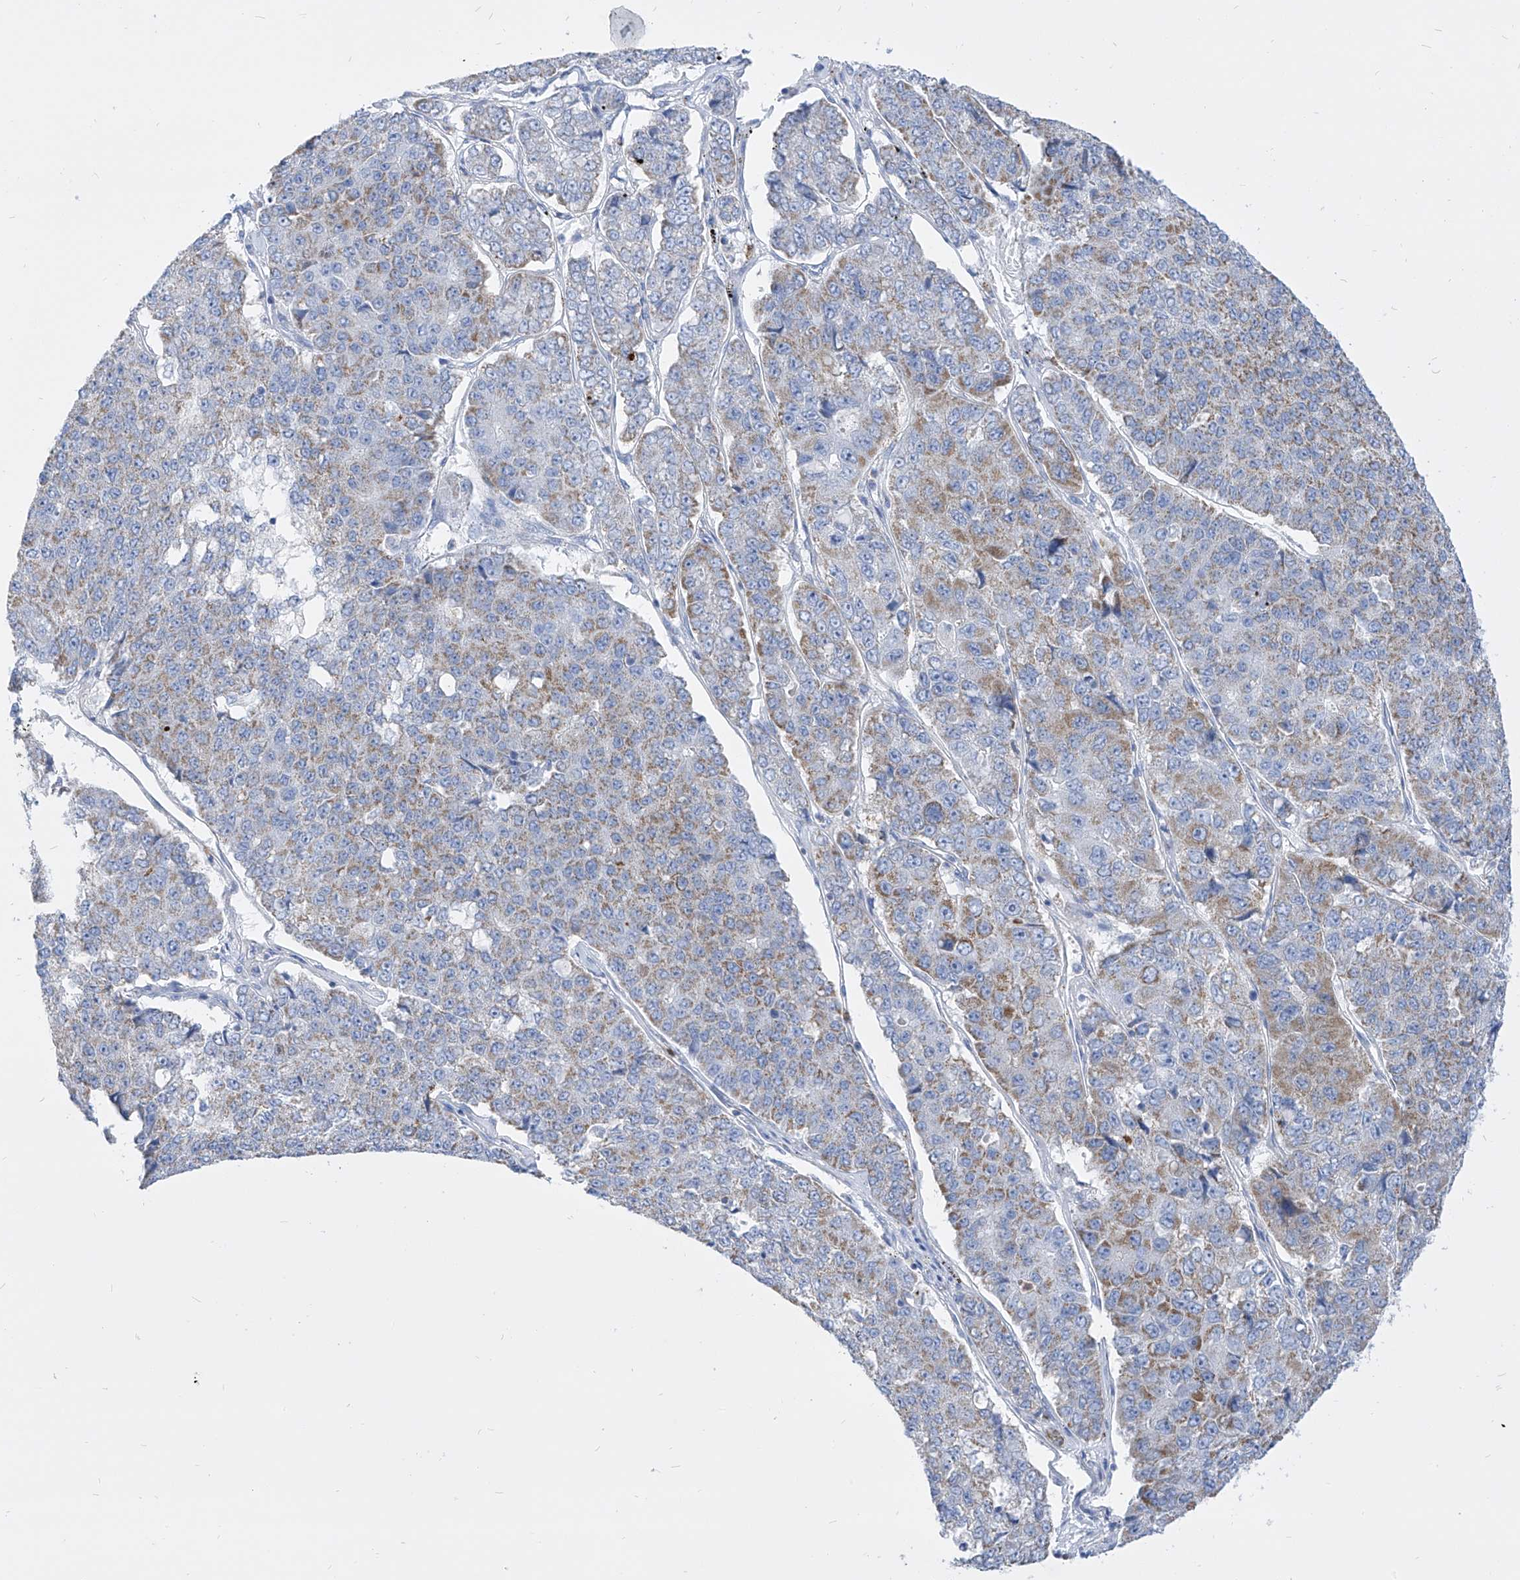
{"staining": {"intensity": "moderate", "quantity": "<25%", "location": "cytoplasmic/membranous"}, "tissue": "pancreatic cancer", "cell_type": "Tumor cells", "image_type": "cancer", "snomed": [{"axis": "morphology", "description": "Adenocarcinoma, NOS"}, {"axis": "topography", "description": "Pancreas"}], "caption": "Pancreatic cancer was stained to show a protein in brown. There is low levels of moderate cytoplasmic/membranous staining in approximately <25% of tumor cells. (Brightfield microscopy of DAB IHC at high magnification).", "gene": "COQ3", "patient": {"sex": "male", "age": 50}}